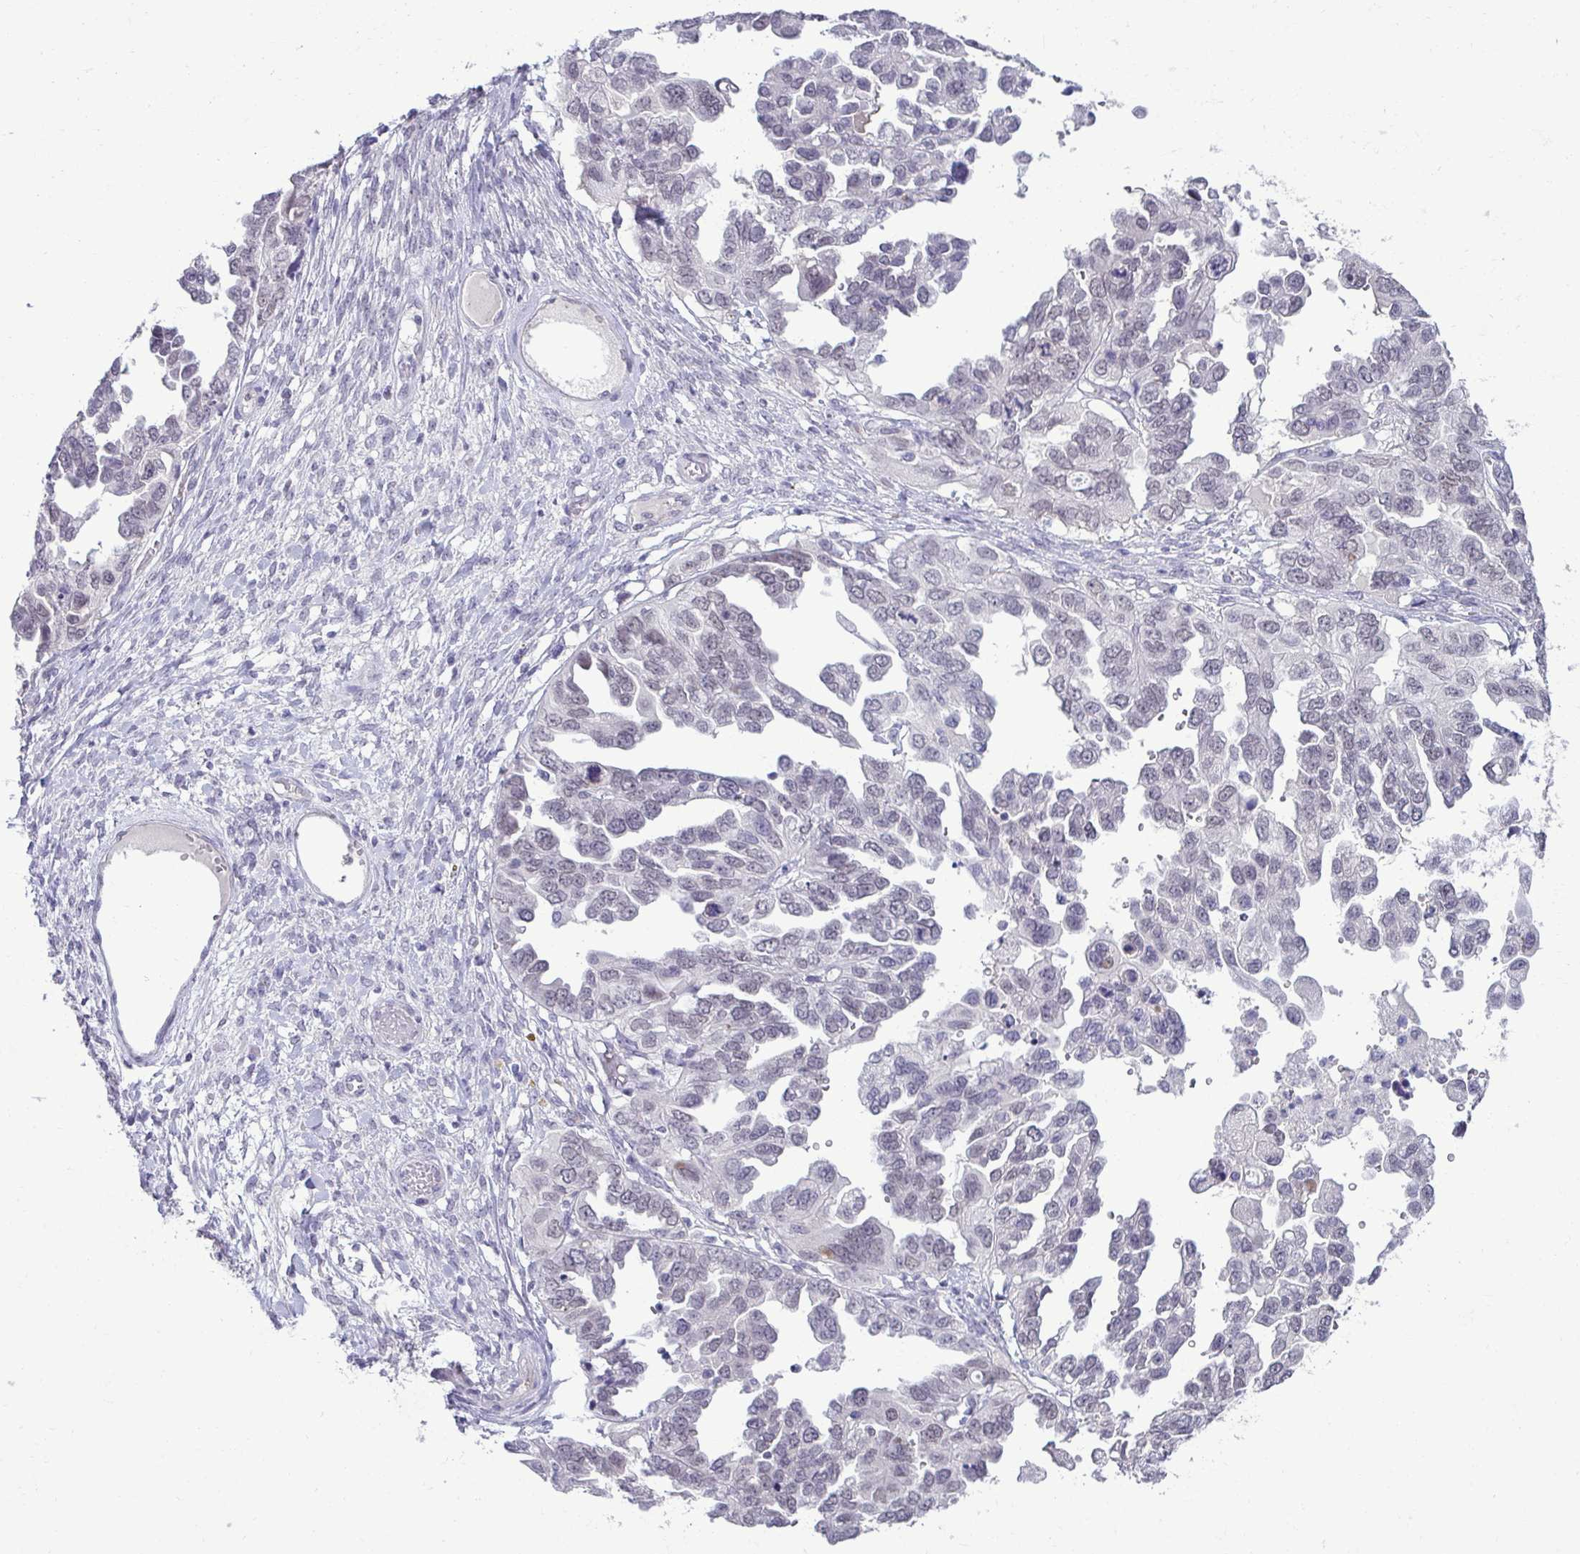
{"staining": {"intensity": "negative", "quantity": "none", "location": "none"}, "tissue": "ovarian cancer", "cell_type": "Tumor cells", "image_type": "cancer", "snomed": [{"axis": "morphology", "description": "Cystadenocarcinoma, serous, NOS"}, {"axis": "topography", "description": "Ovary"}], "caption": "Human ovarian cancer stained for a protein using immunohistochemistry exhibits no positivity in tumor cells.", "gene": "SLC30A3", "patient": {"sex": "female", "age": 53}}